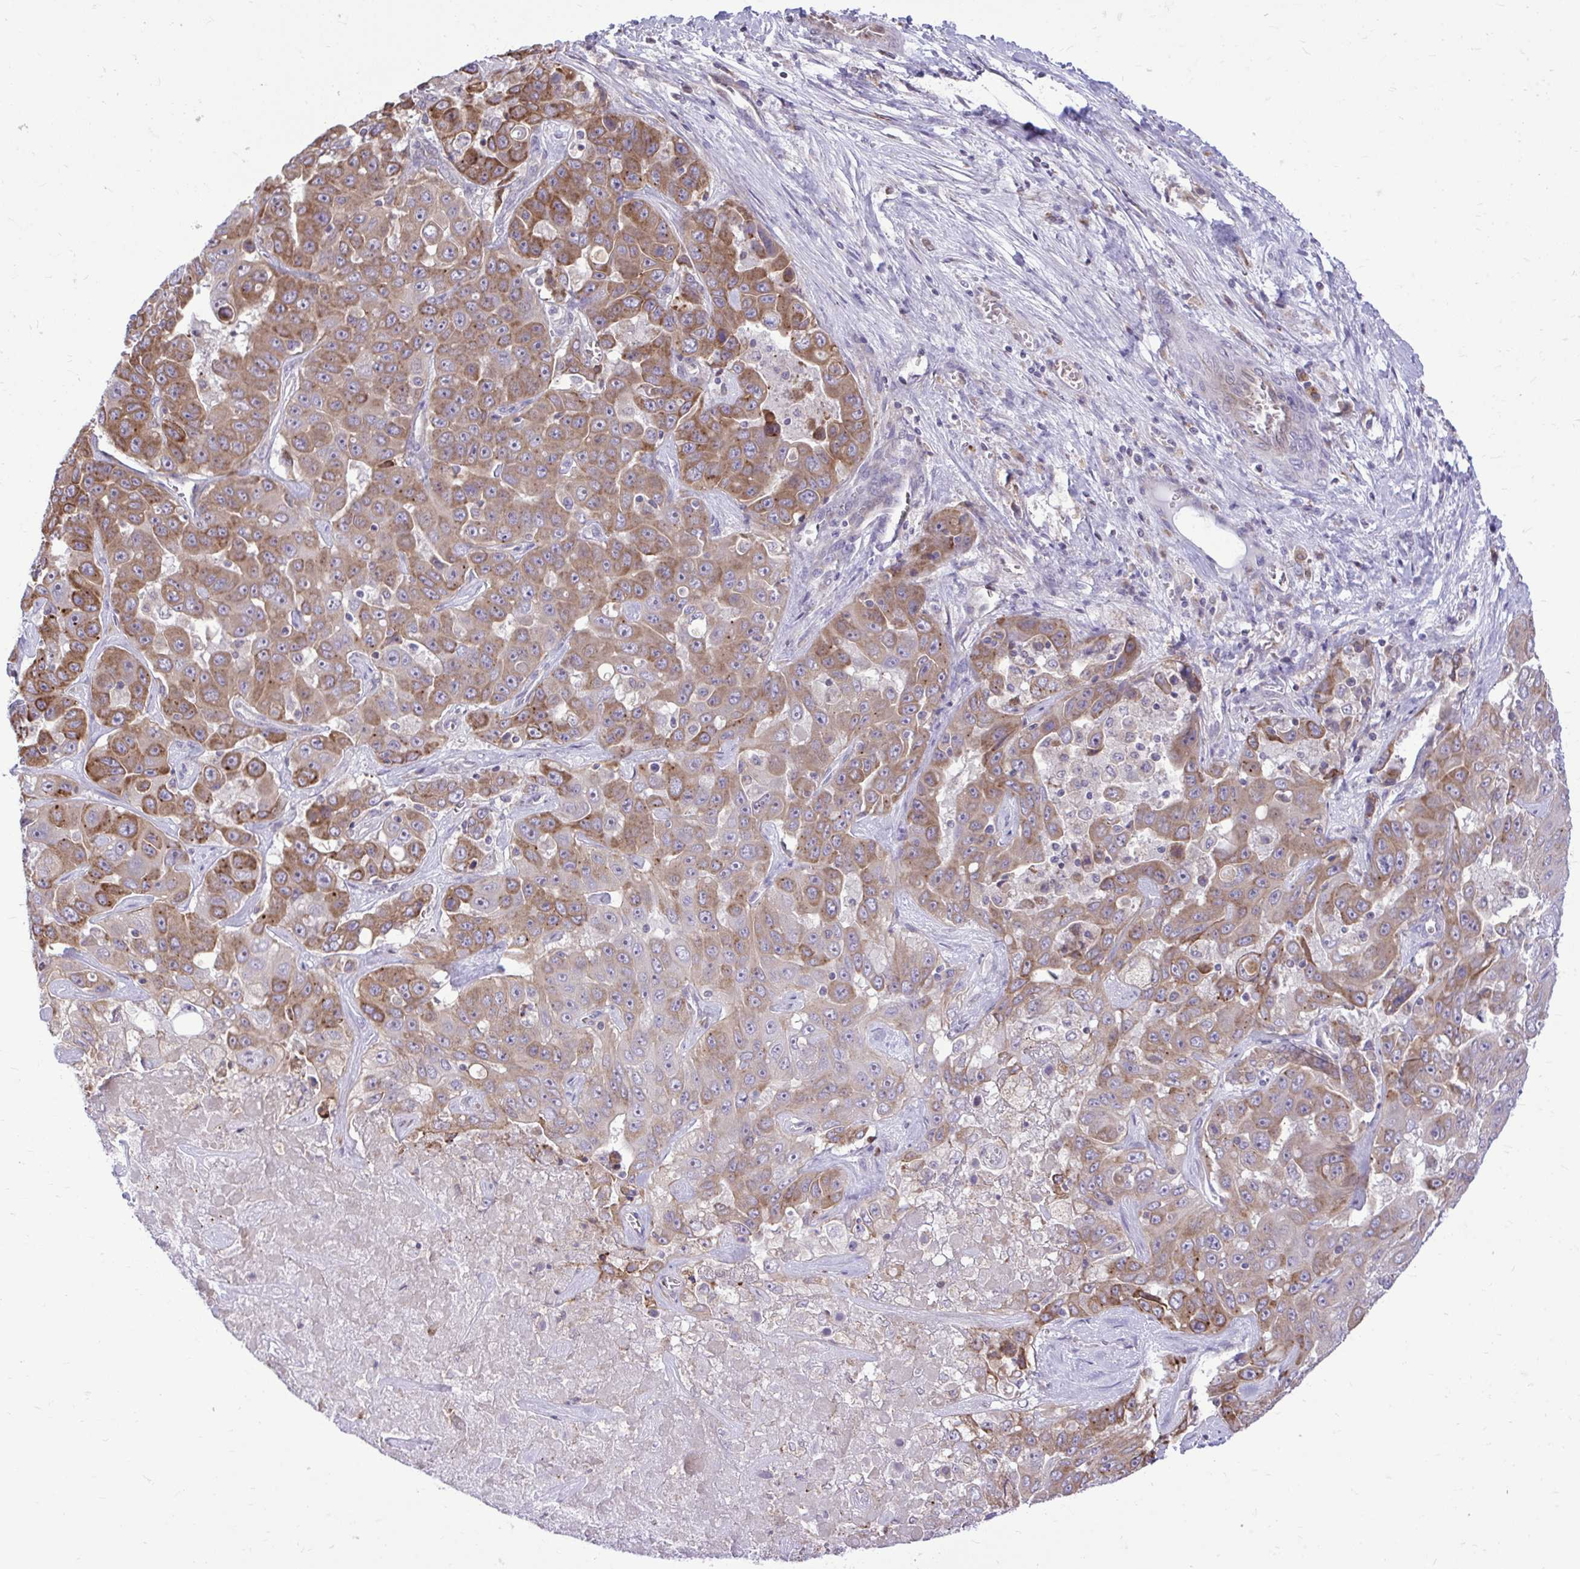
{"staining": {"intensity": "moderate", "quantity": ">75%", "location": "cytoplasmic/membranous"}, "tissue": "liver cancer", "cell_type": "Tumor cells", "image_type": "cancer", "snomed": [{"axis": "morphology", "description": "Cholangiocarcinoma"}, {"axis": "topography", "description": "Liver"}], "caption": "Moderate cytoplasmic/membranous protein staining is identified in about >75% of tumor cells in liver cancer.", "gene": "METTL9", "patient": {"sex": "female", "age": 52}}